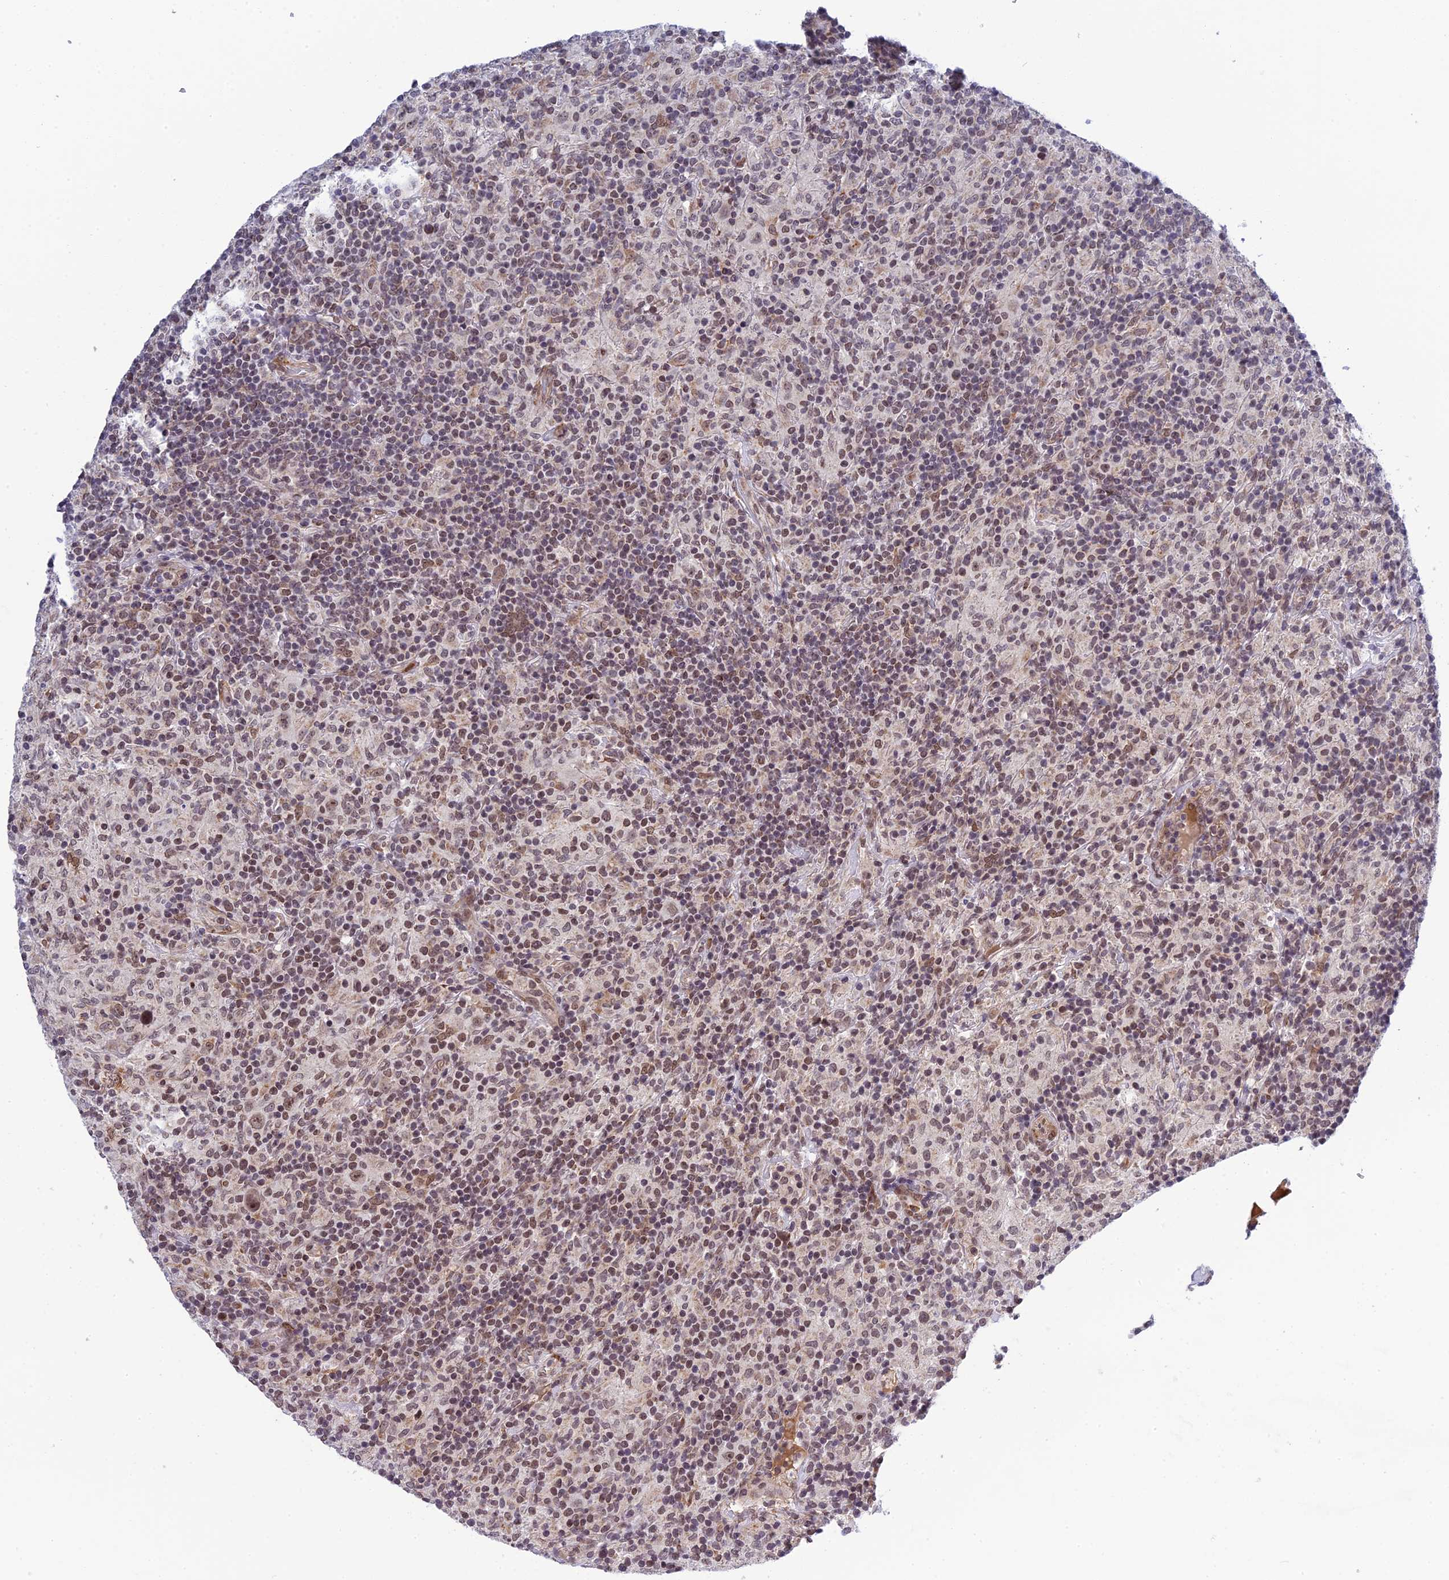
{"staining": {"intensity": "weak", "quantity": ">75%", "location": "nuclear"}, "tissue": "lymphoma", "cell_type": "Tumor cells", "image_type": "cancer", "snomed": [{"axis": "morphology", "description": "Hodgkin's disease, NOS"}, {"axis": "topography", "description": "Lymph node"}], "caption": "Lymphoma was stained to show a protein in brown. There is low levels of weak nuclear positivity in about >75% of tumor cells. Using DAB (3,3'-diaminobenzidine) (brown) and hematoxylin (blue) stains, captured at high magnification using brightfield microscopy.", "gene": "REXO1", "patient": {"sex": "male", "age": 70}}